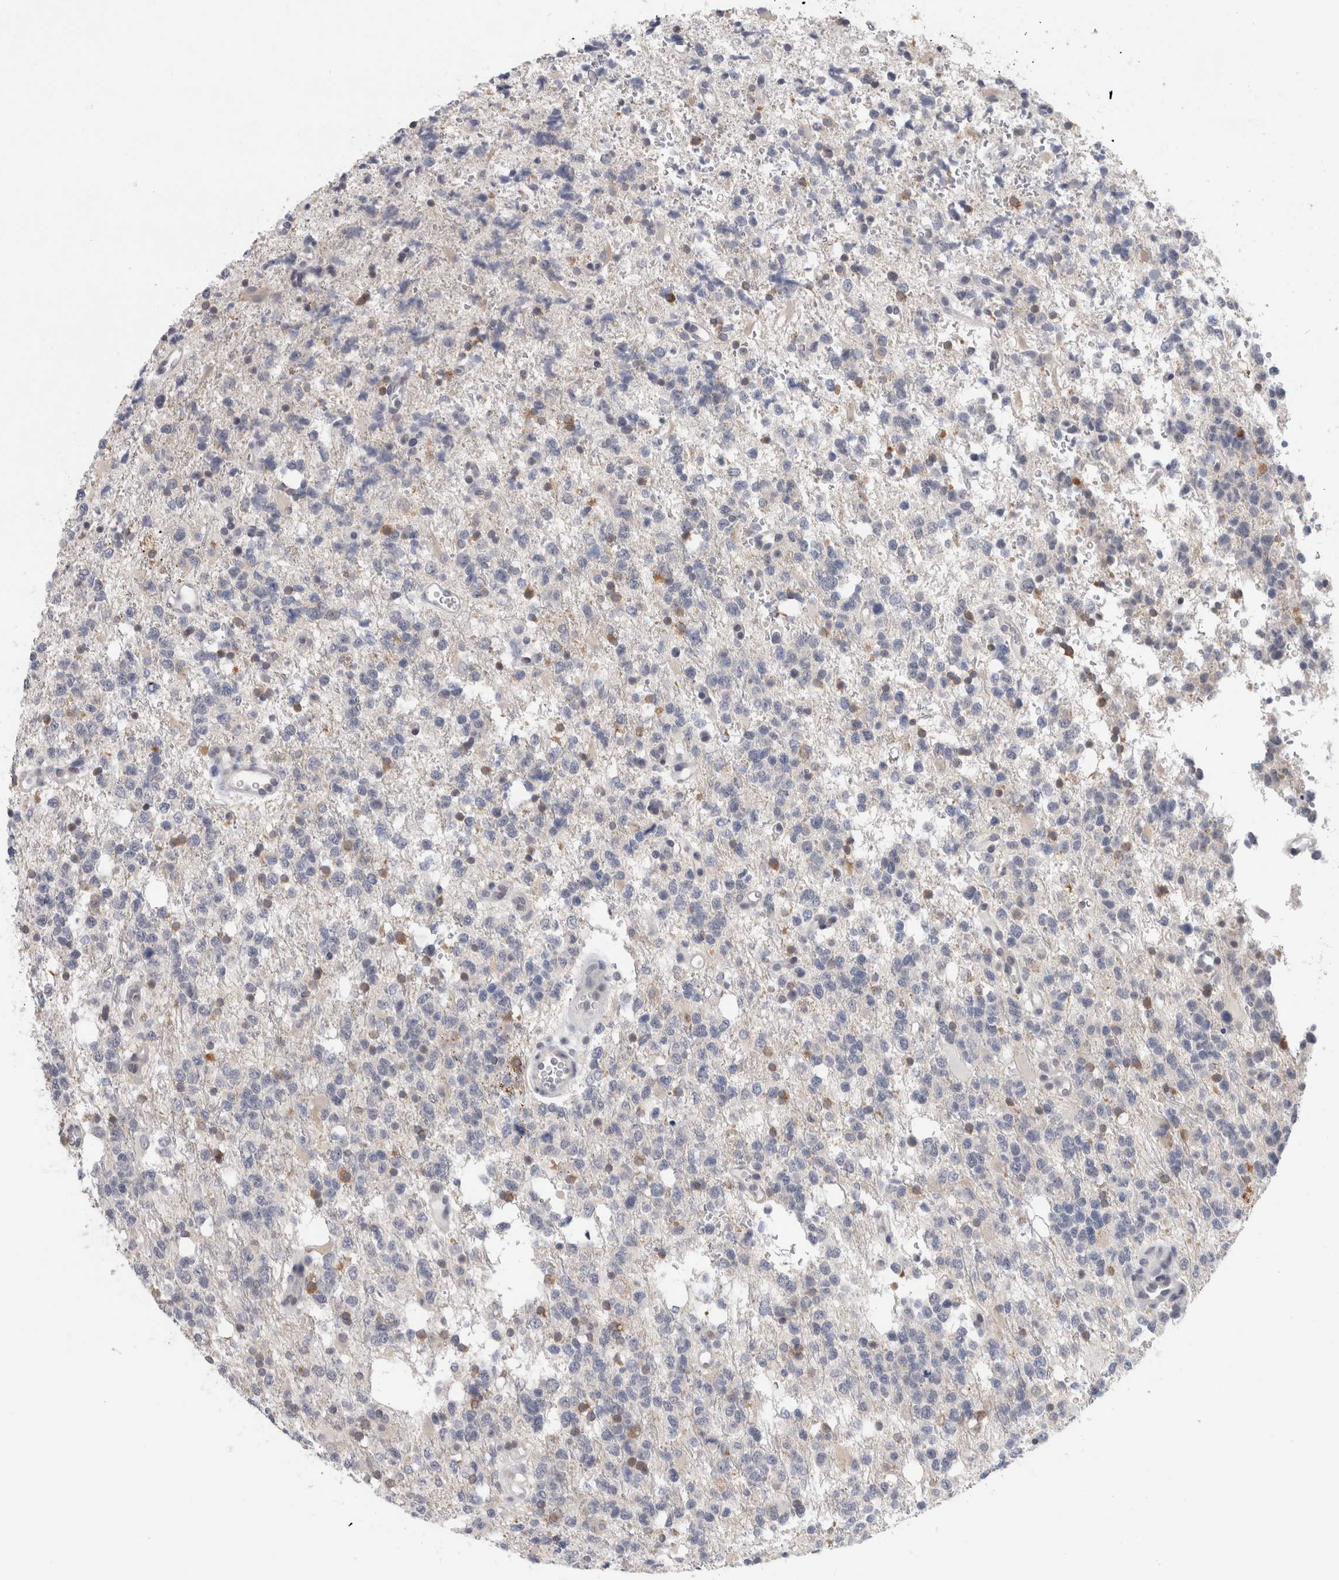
{"staining": {"intensity": "moderate", "quantity": "<25%", "location": "cytoplasmic/membranous"}, "tissue": "glioma", "cell_type": "Tumor cells", "image_type": "cancer", "snomed": [{"axis": "morphology", "description": "Glioma, malignant, High grade"}, {"axis": "topography", "description": "Brain"}], "caption": "Immunohistochemical staining of human malignant glioma (high-grade) demonstrates low levels of moderate cytoplasmic/membranous expression in about <25% of tumor cells.", "gene": "NIPA1", "patient": {"sex": "female", "age": 62}}